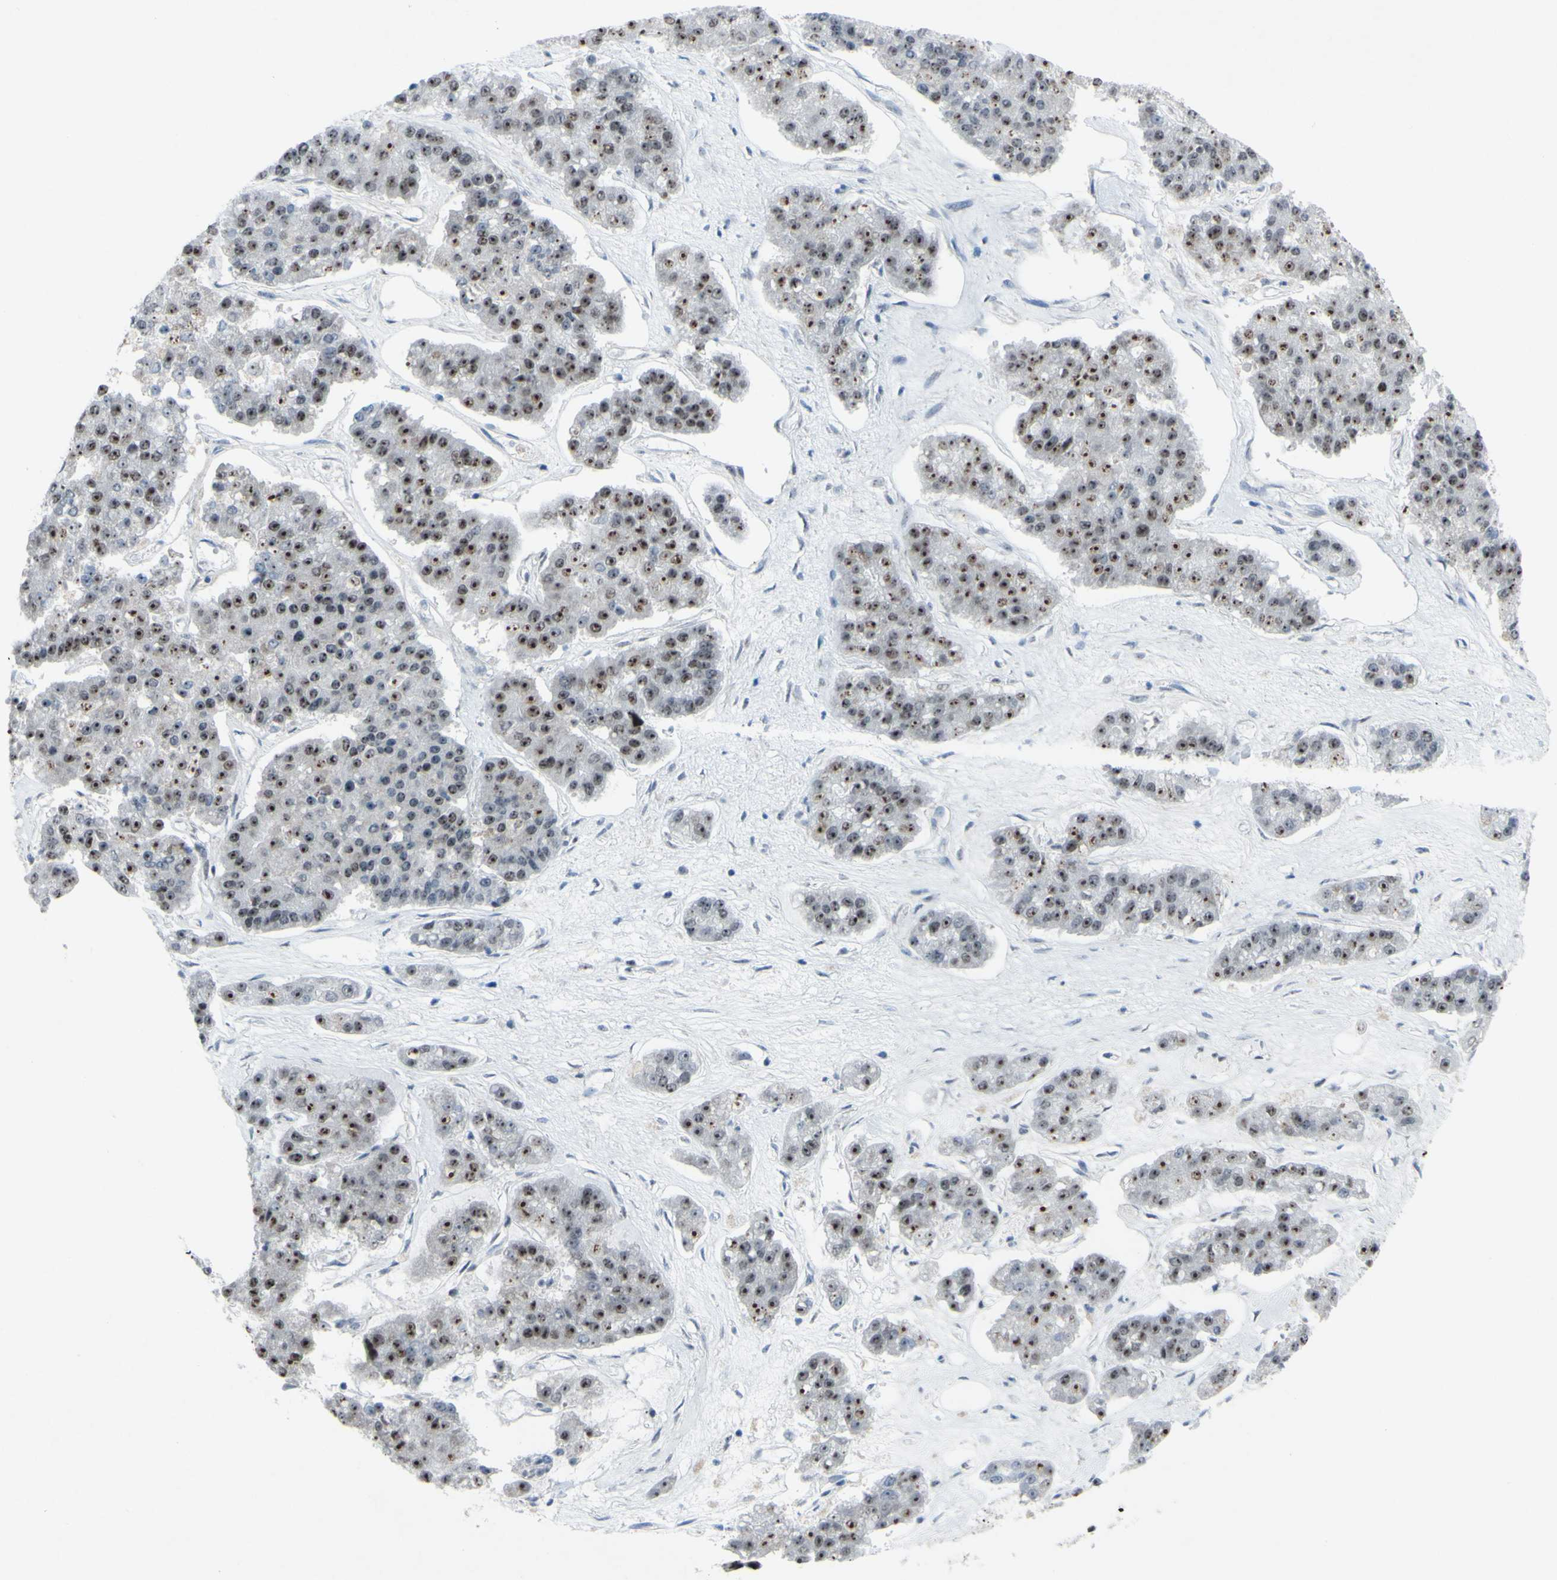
{"staining": {"intensity": "weak", "quantity": ">75%", "location": "nuclear"}, "tissue": "pancreatic cancer", "cell_type": "Tumor cells", "image_type": "cancer", "snomed": [{"axis": "morphology", "description": "Adenocarcinoma, NOS"}, {"axis": "topography", "description": "Pancreas"}], "caption": "High-power microscopy captured an IHC micrograph of adenocarcinoma (pancreatic), revealing weak nuclear positivity in about >75% of tumor cells.", "gene": "POLR1A", "patient": {"sex": "male", "age": 50}}